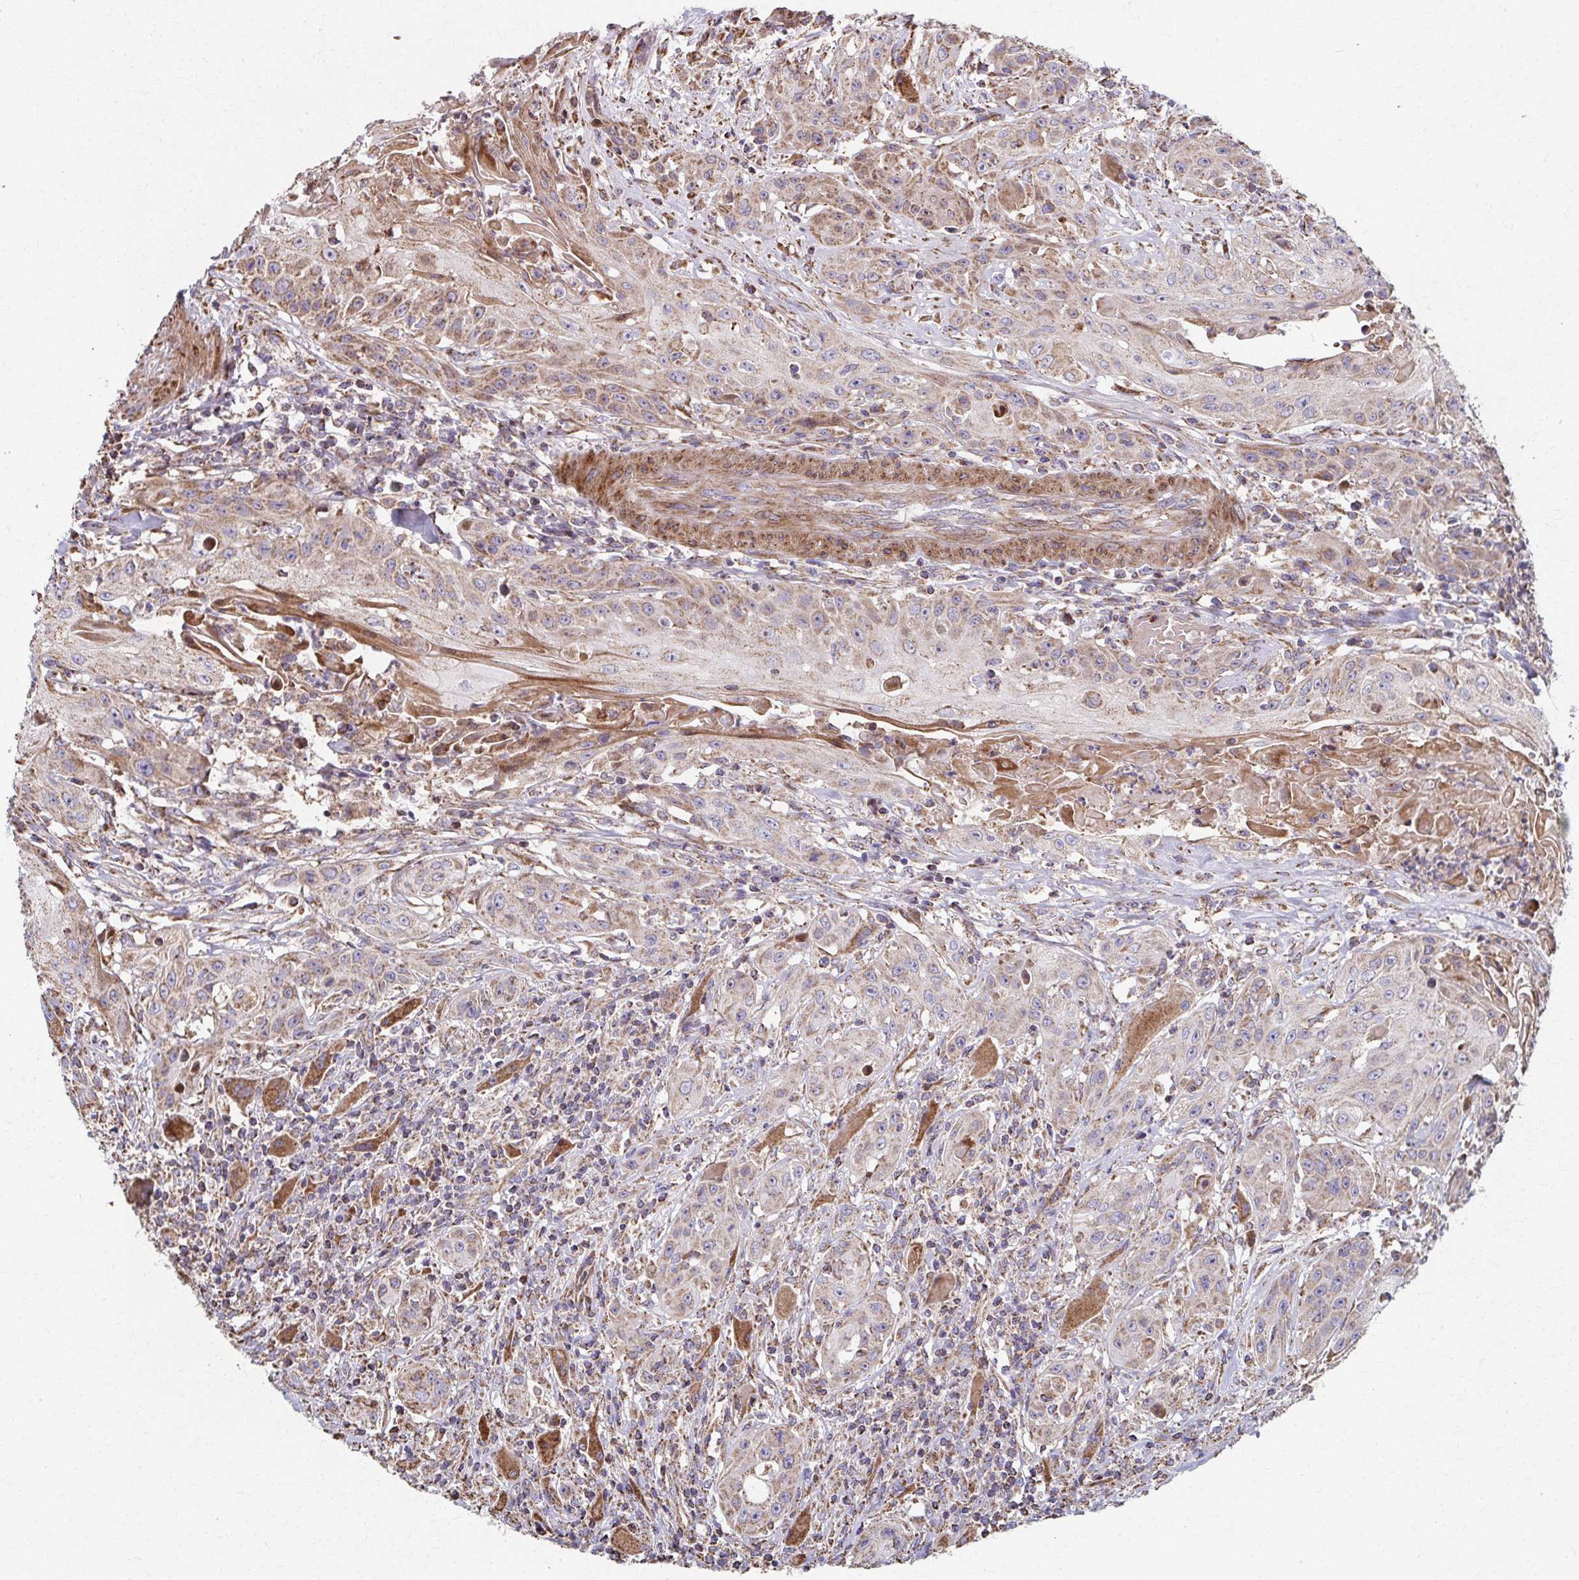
{"staining": {"intensity": "moderate", "quantity": "25%-75%", "location": "cytoplasmic/membranous"}, "tissue": "head and neck cancer", "cell_type": "Tumor cells", "image_type": "cancer", "snomed": [{"axis": "morphology", "description": "Squamous cell carcinoma, NOS"}, {"axis": "topography", "description": "Oral tissue"}, {"axis": "topography", "description": "Head-Neck"}, {"axis": "topography", "description": "Neck, NOS"}], "caption": "Approximately 25%-75% of tumor cells in human squamous cell carcinoma (head and neck) exhibit moderate cytoplasmic/membranous protein staining as visualized by brown immunohistochemical staining.", "gene": "SAT1", "patient": {"sex": "female", "age": 55}}